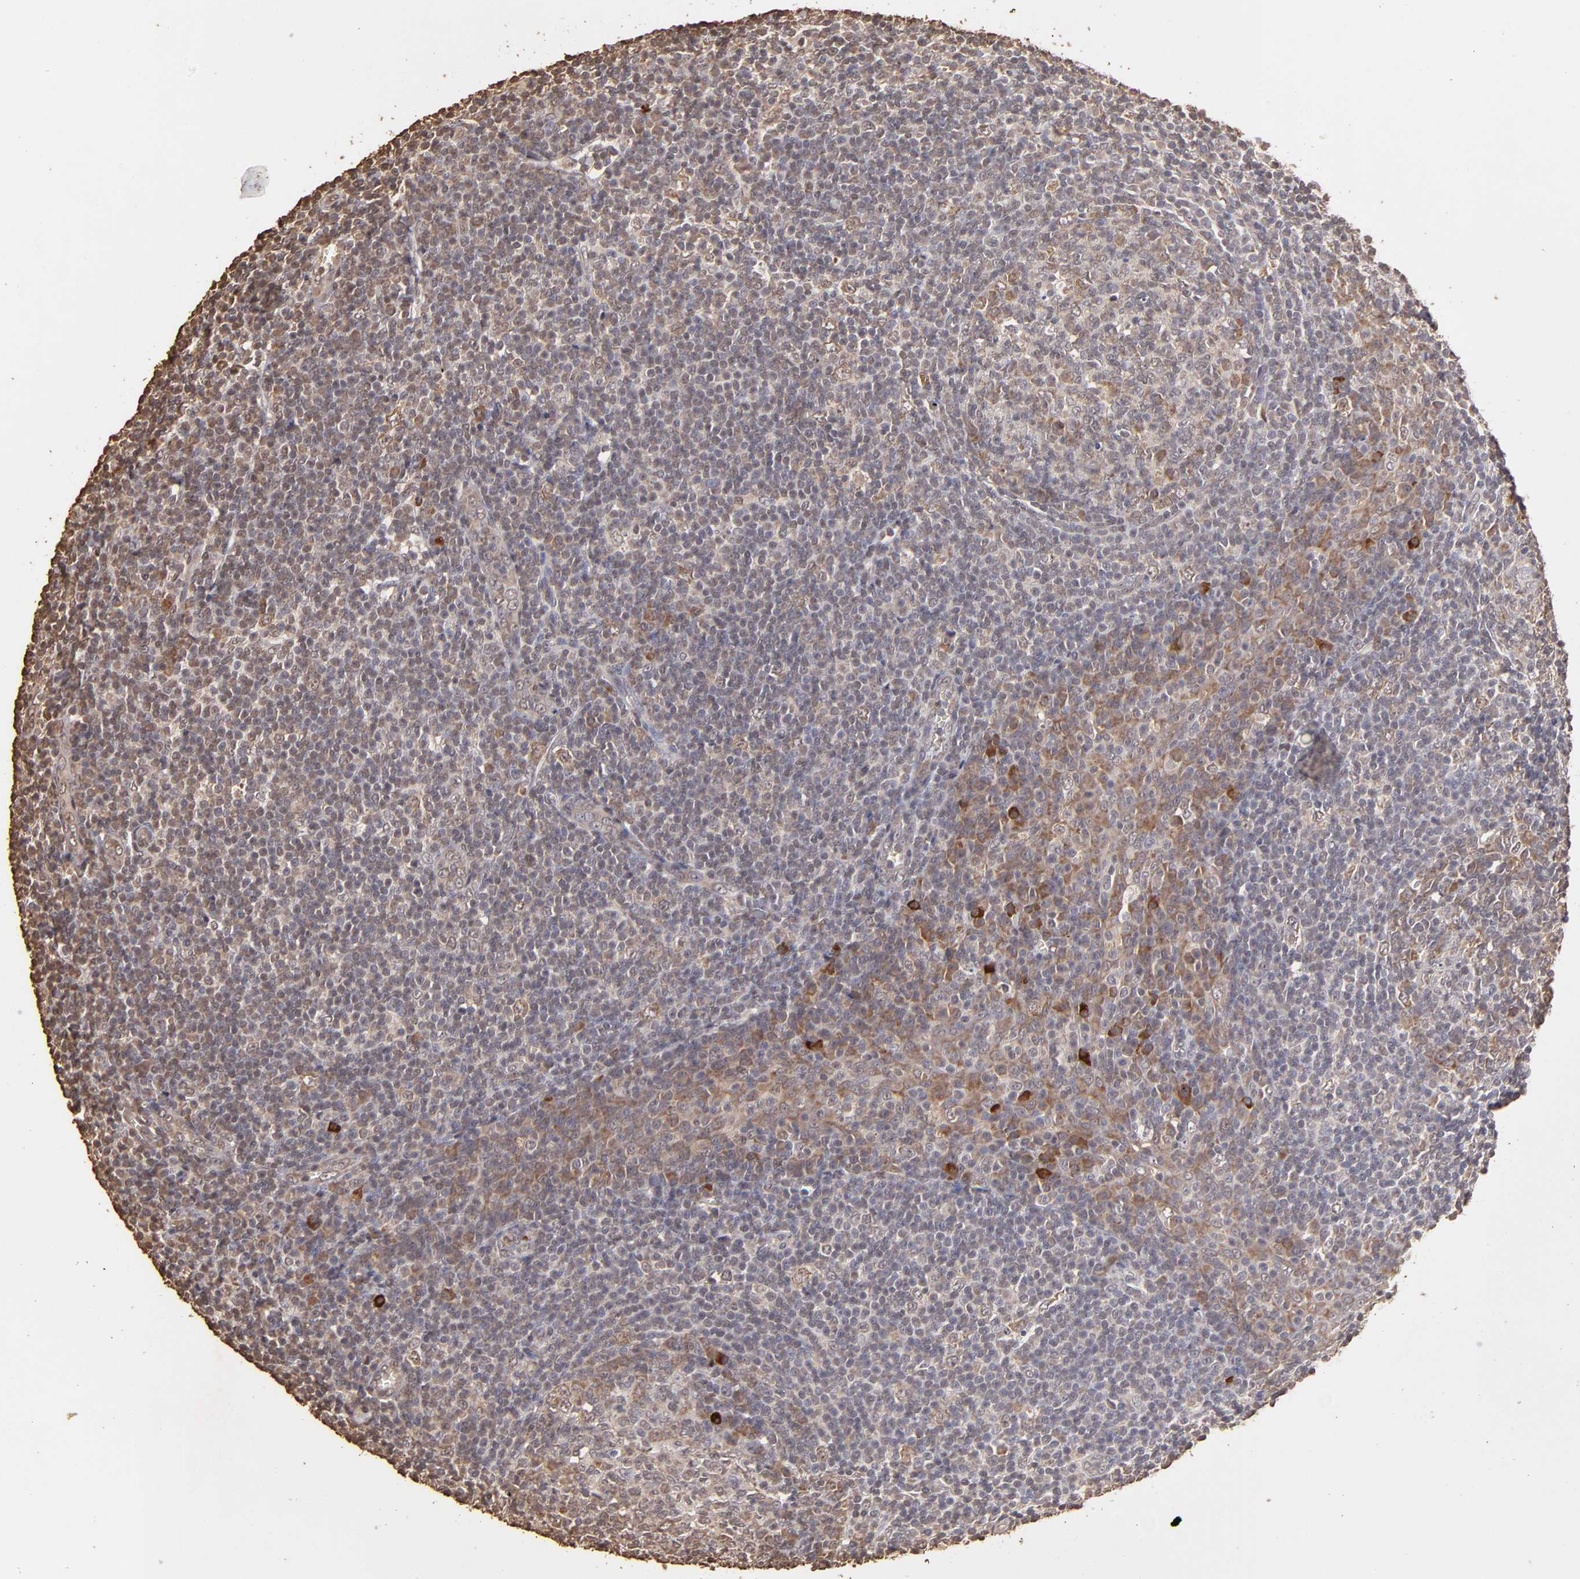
{"staining": {"intensity": "weak", "quantity": "25%-75%", "location": "cytoplasmic/membranous"}, "tissue": "tonsil", "cell_type": "Germinal center cells", "image_type": "normal", "snomed": [{"axis": "morphology", "description": "Normal tissue, NOS"}, {"axis": "topography", "description": "Tonsil"}], "caption": "A high-resolution micrograph shows immunohistochemistry (IHC) staining of normal tonsil, which displays weak cytoplasmic/membranous expression in approximately 25%-75% of germinal center cells. (DAB (3,3'-diaminobenzidine) = brown stain, brightfield microscopy at high magnification).", "gene": "OPHN1", "patient": {"sex": "male", "age": 31}}